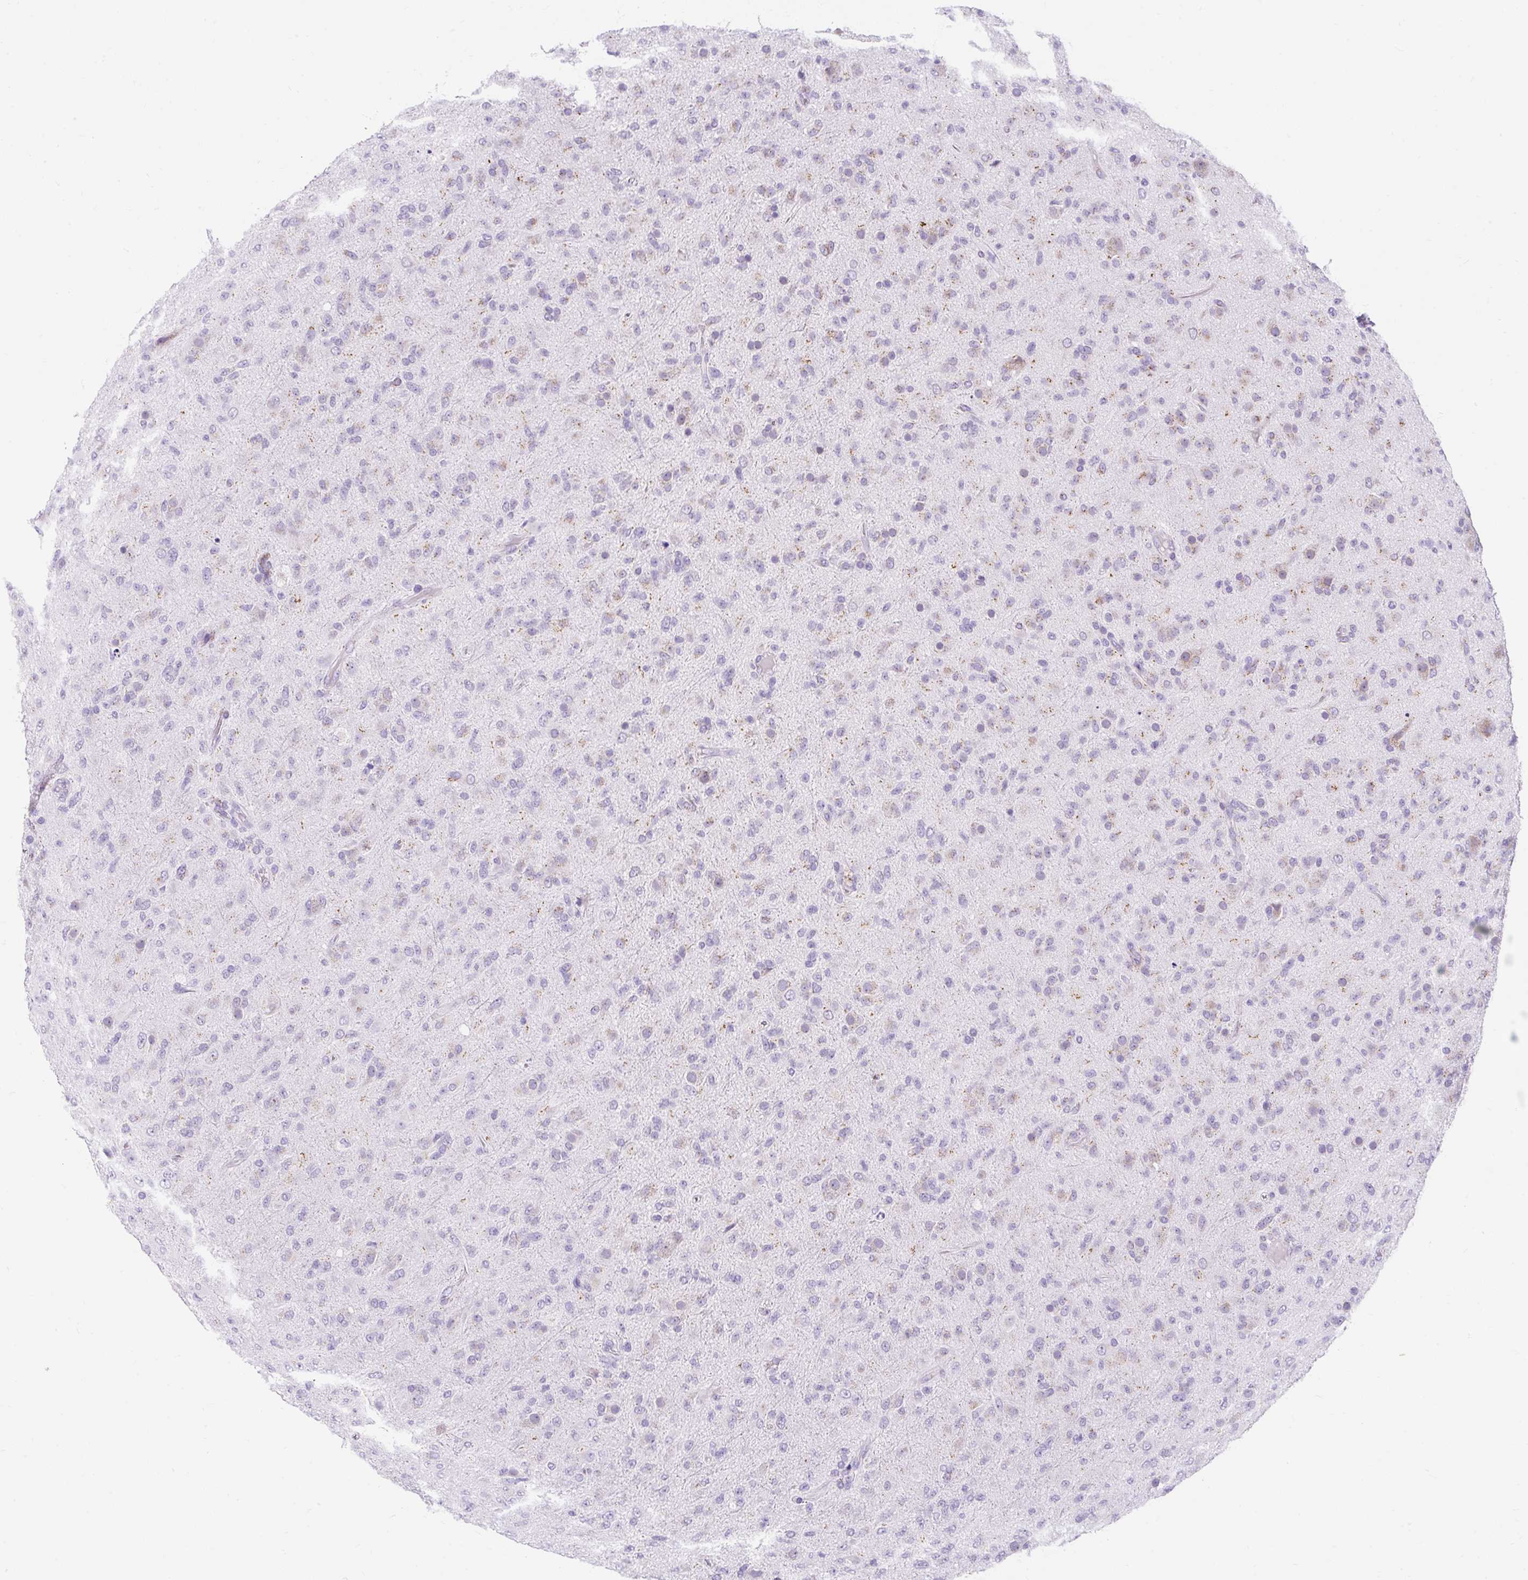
{"staining": {"intensity": "moderate", "quantity": "<25%", "location": "cytoplasmic/membranous"}, "tissue": "glioma", "cell_type": "Tumor cells", "image_type": "cancer", "snomed": [{"axis": "morphology", "description": "Glioma, malignant, Low grade"}, {"axis": "topography", "description": "Brain"}], "caption": "An immunohistochemistry (IHC) image of neoplastic tissue is shown. Protein staining in brown labels moderate cytoplasmic/membranous positivity in malignant low-grade glioma within tumor cells.", "gene": "GOLGA8A", "patient": {"sex": "male", "age": 65}}